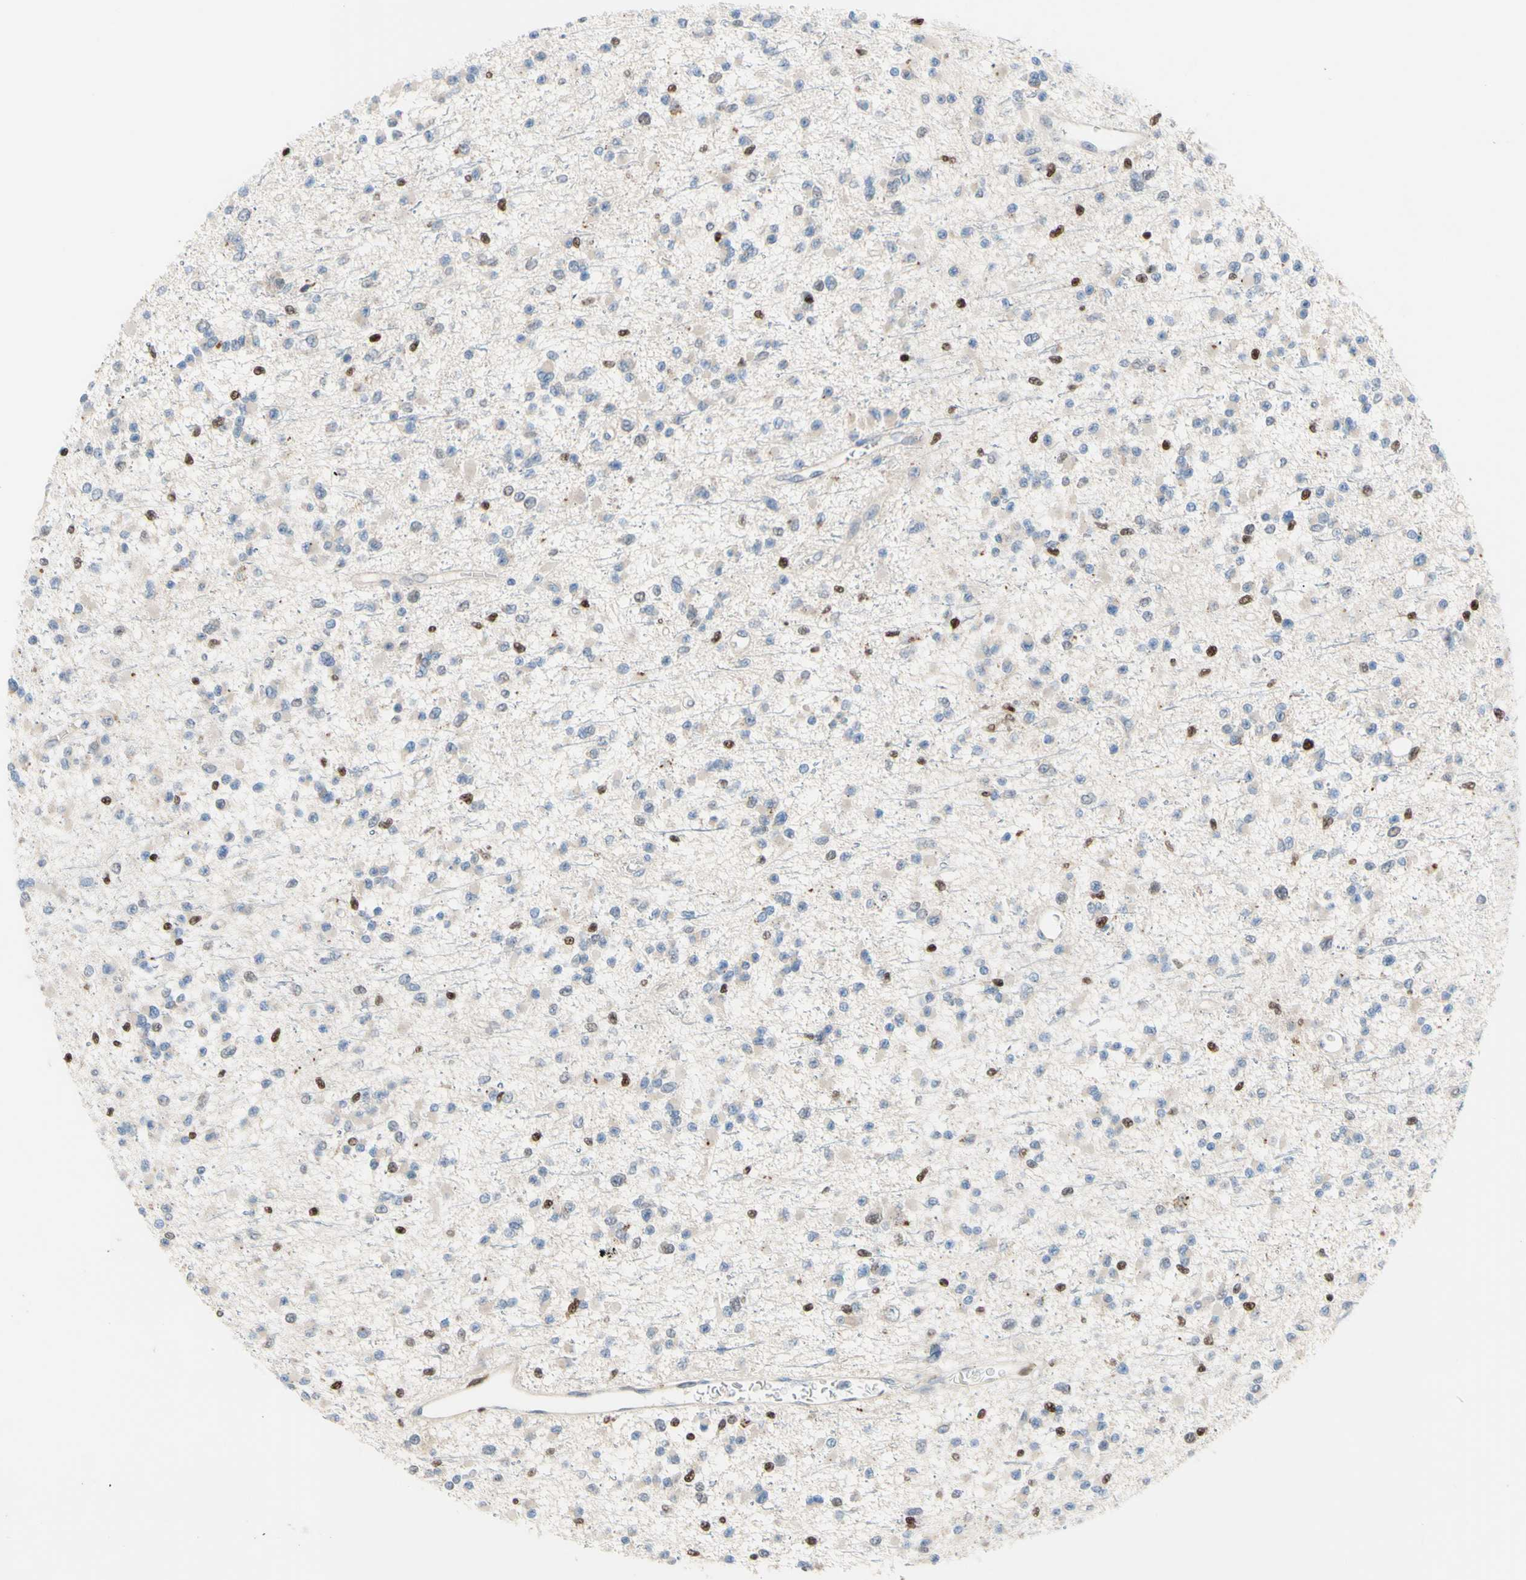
{"staining": {"intensity": "negative", "quantity": "none", "location": "none"}, "tissue": "glioma", "cell_type": "Tumor cells", "image_type": "cancer", "snomed": [{"axis": "morphology", "description": "Glioma, malignant, Low grade"}, {"axis": "topography", "description": "Brain"}], "caption": "The image exhibits no staining of tumor cells in low-grade glioma (malignant).", "gene": "EED", "patient": {"sex": "female", "age": 22}}